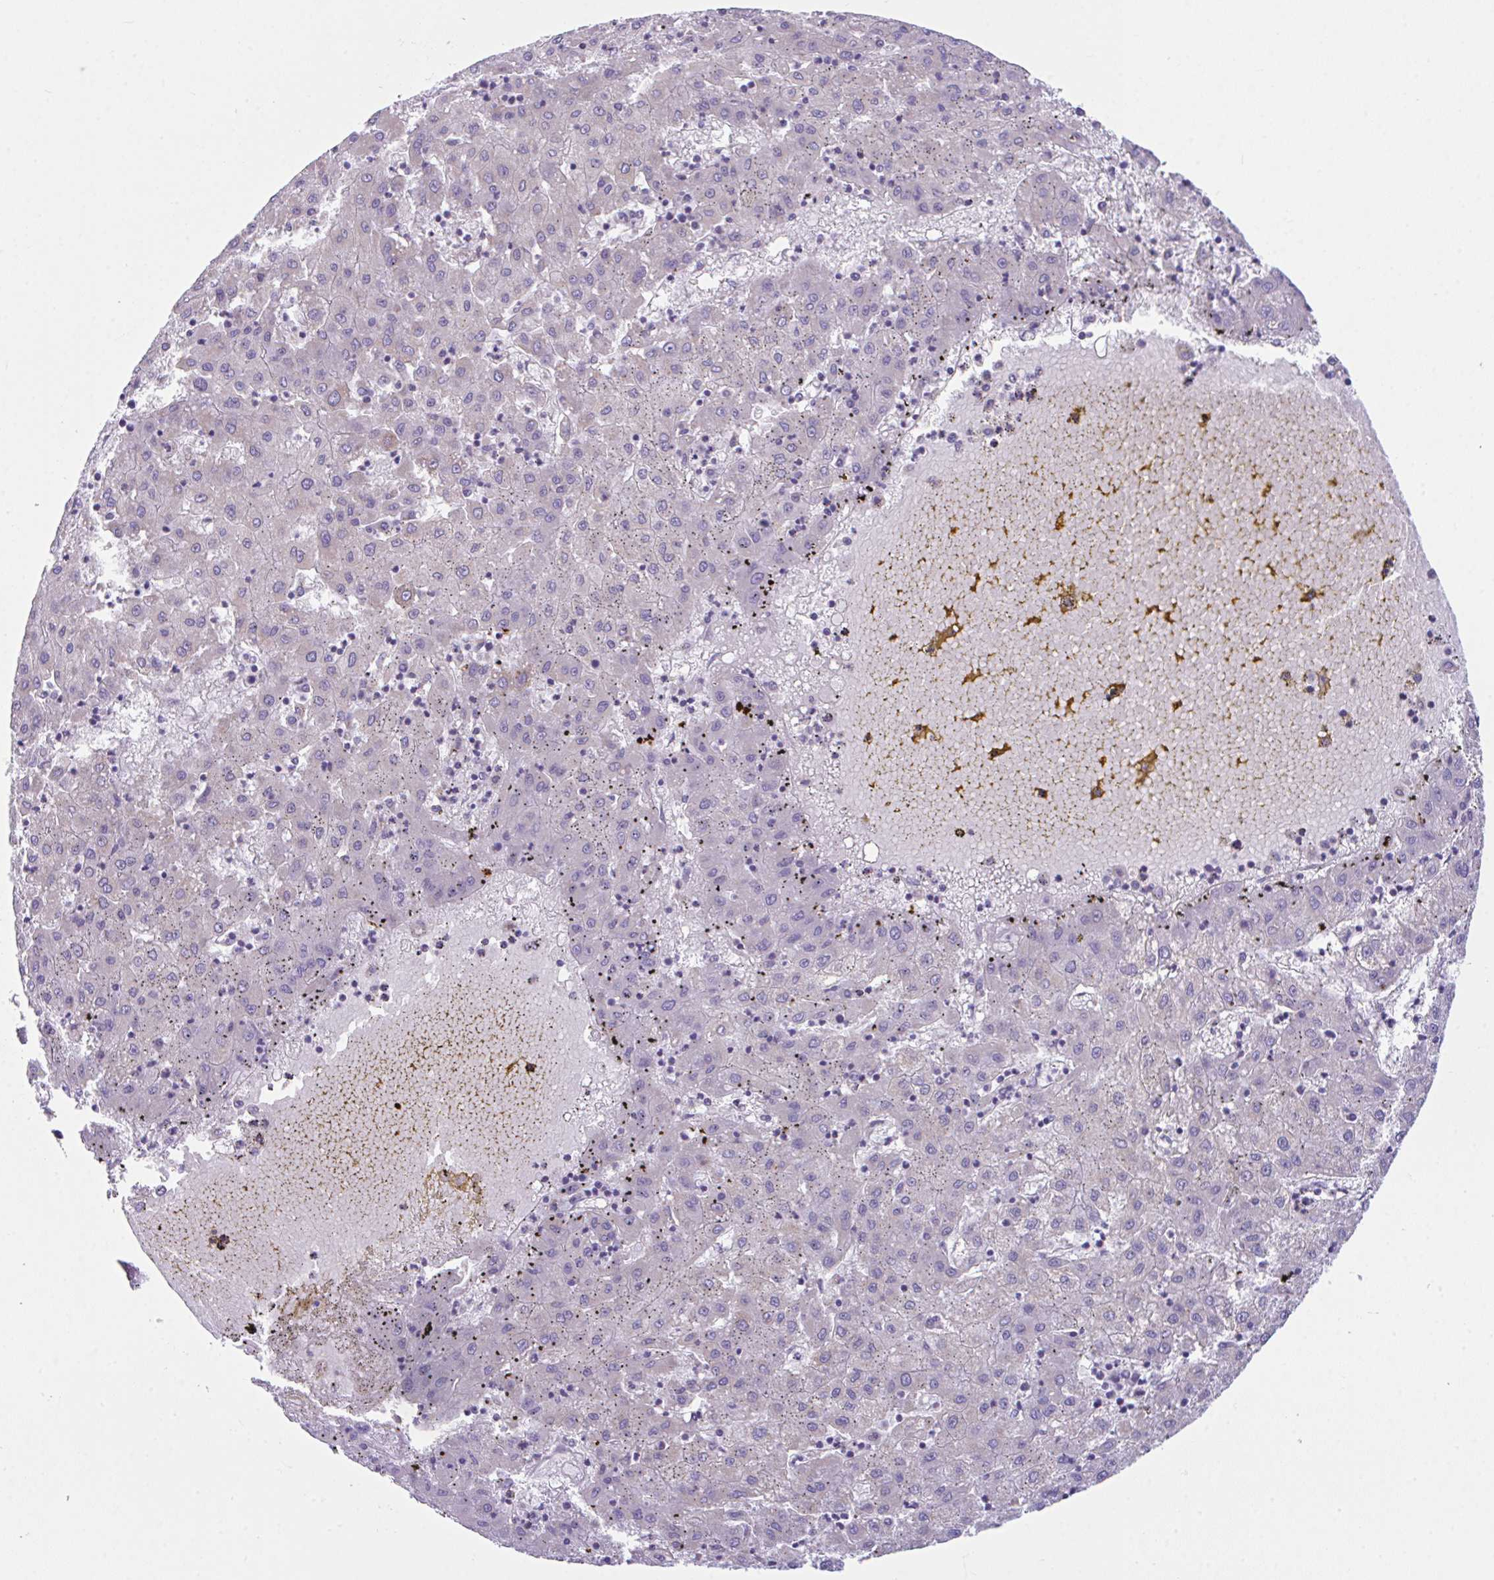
{"staining": {"intensity": "negative", "quantity": "none", "location": "none"}, "tissue": "liver cancer", "cell_type": "Tumor cells", "image_type": "cancer", "snomed": [{"axis": "morphology", "description": "Carcinoma, Hepatocellular, NOS"}, {"axis": "topography", "description": "Liver"}], "caption": "Immunohistochemical staining of human hepatocellular carcinoma (liver) displays no significant positivity in tumor cells.", "gene": "NLRP8", "patient": {"sex": "male", "age": 72}}